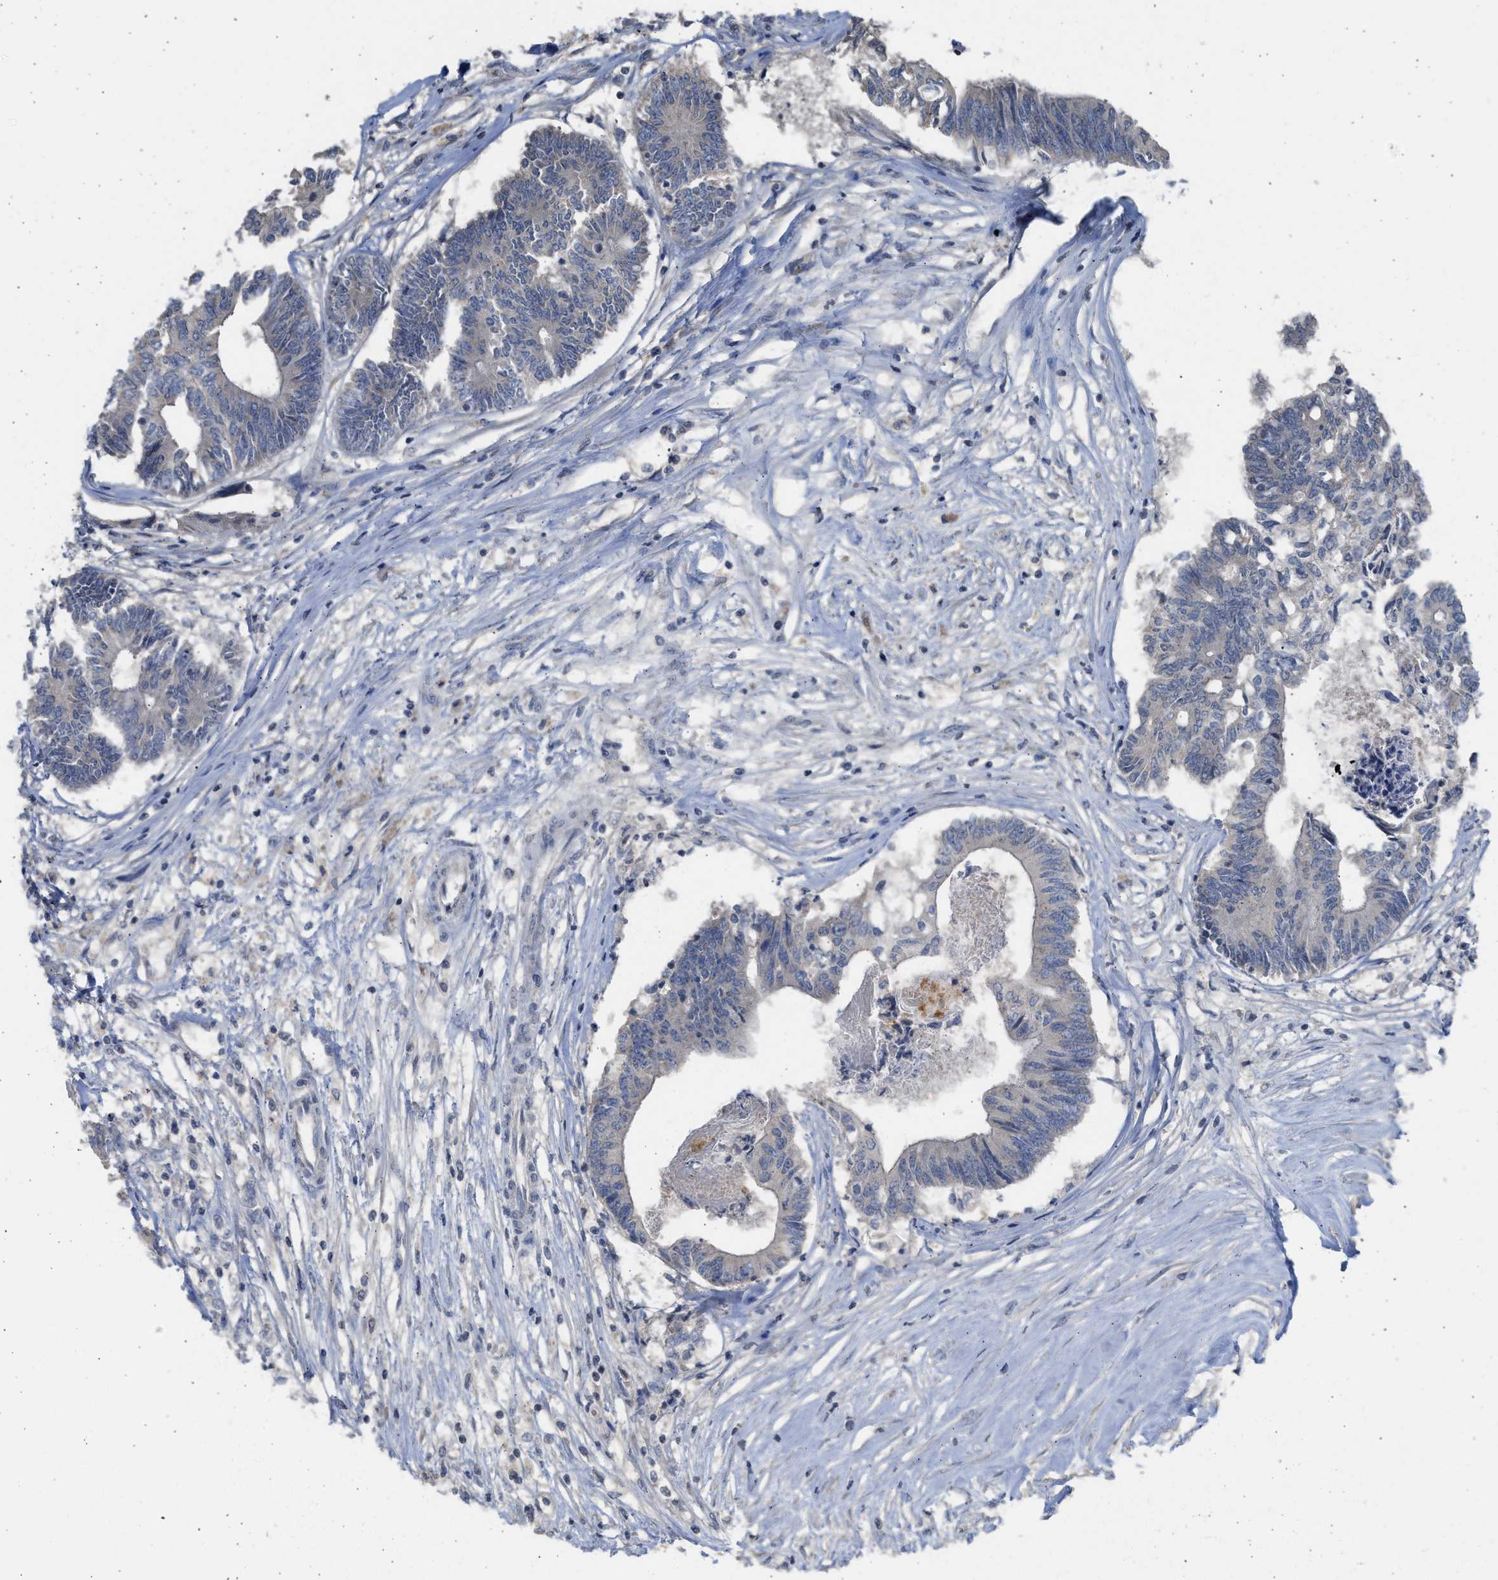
{"staining": {"intensity": "weak", "quantity": "<25%", "location": "cytoplasmic/membranous"}, "tissue": "colorectal cancer", "cell_type": "Tumor cells", "image_type": "cancer", "snomed": [{"axis": "morphology", "description": "Adenocarcinoma, NOS"}, {"axis": "topography", "description": "Rectum"}], "caption": "High magnification brightfield microscopy of colorectal adenocarcinoma stained with DAB (brown) and counterstained with hematoxylin (blue): tumor cells show no significant expression.", "gene": "SULT2A1", "patient": {"sex": "male", "age": 63}}